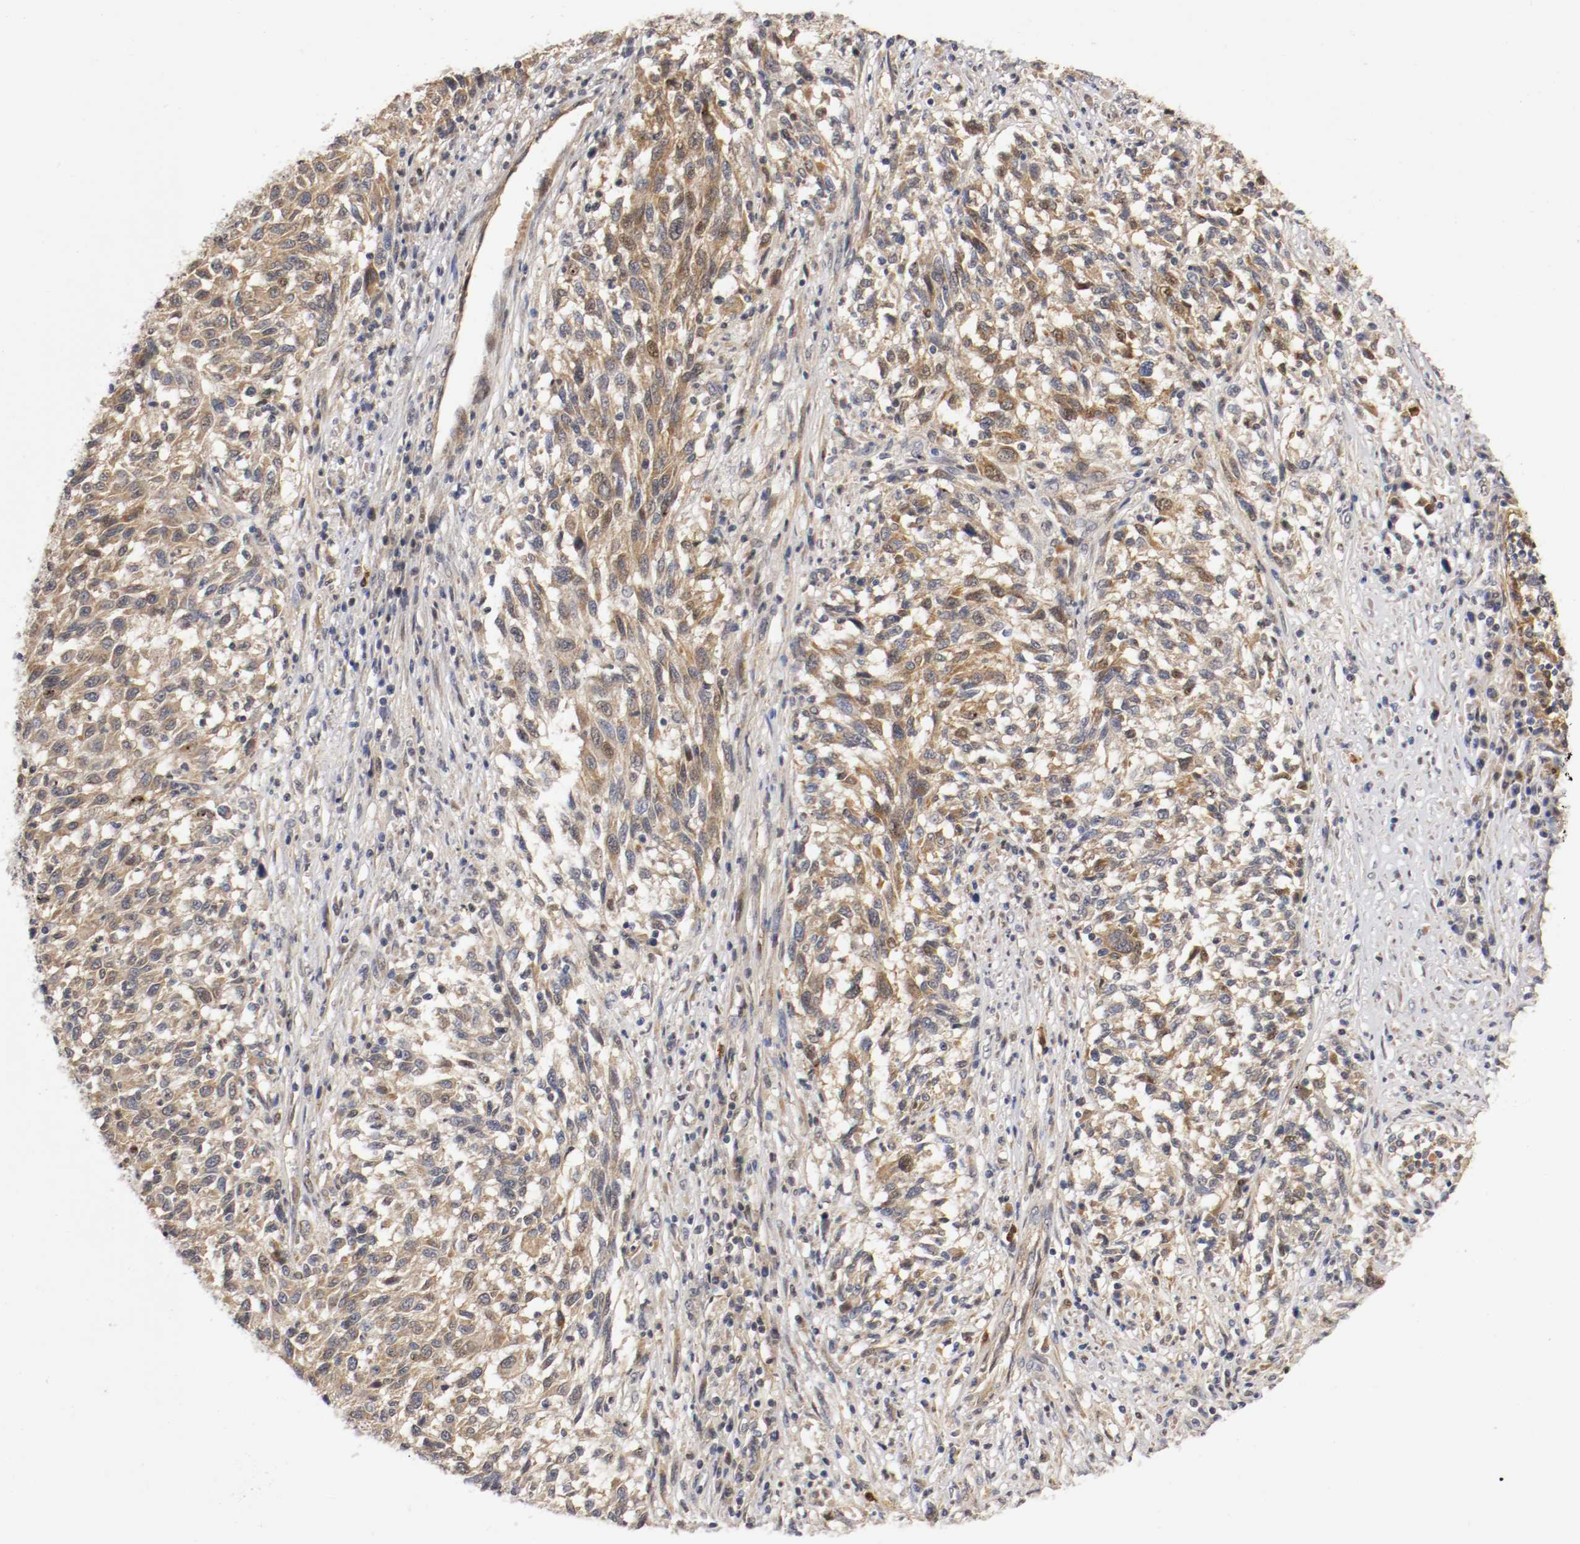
{"staining": {"intensity": "moderate", "quantity": "25%-75%", "location": "cytoplasmic/membranous,nuclear"}, "tissue": "melanoma", "cell_type": "Tumor cells", "image_type": "cancer", "snomed": [{"axis": "morphology", "description": "Malignant melanoma, Metastatic site"}, {"axis": "topography", "description": "Lymph node"}], "caption": "Immunohistochemistry image of human melanoma stained for a protein (brown), which shows medium levels of moderate cytoplasmic/membranous and nuclear staining in approximately 25%-75% of tumor cells.", "gene": "TNFRSF1B", "patient": {"sex": "male", "age": 61}}